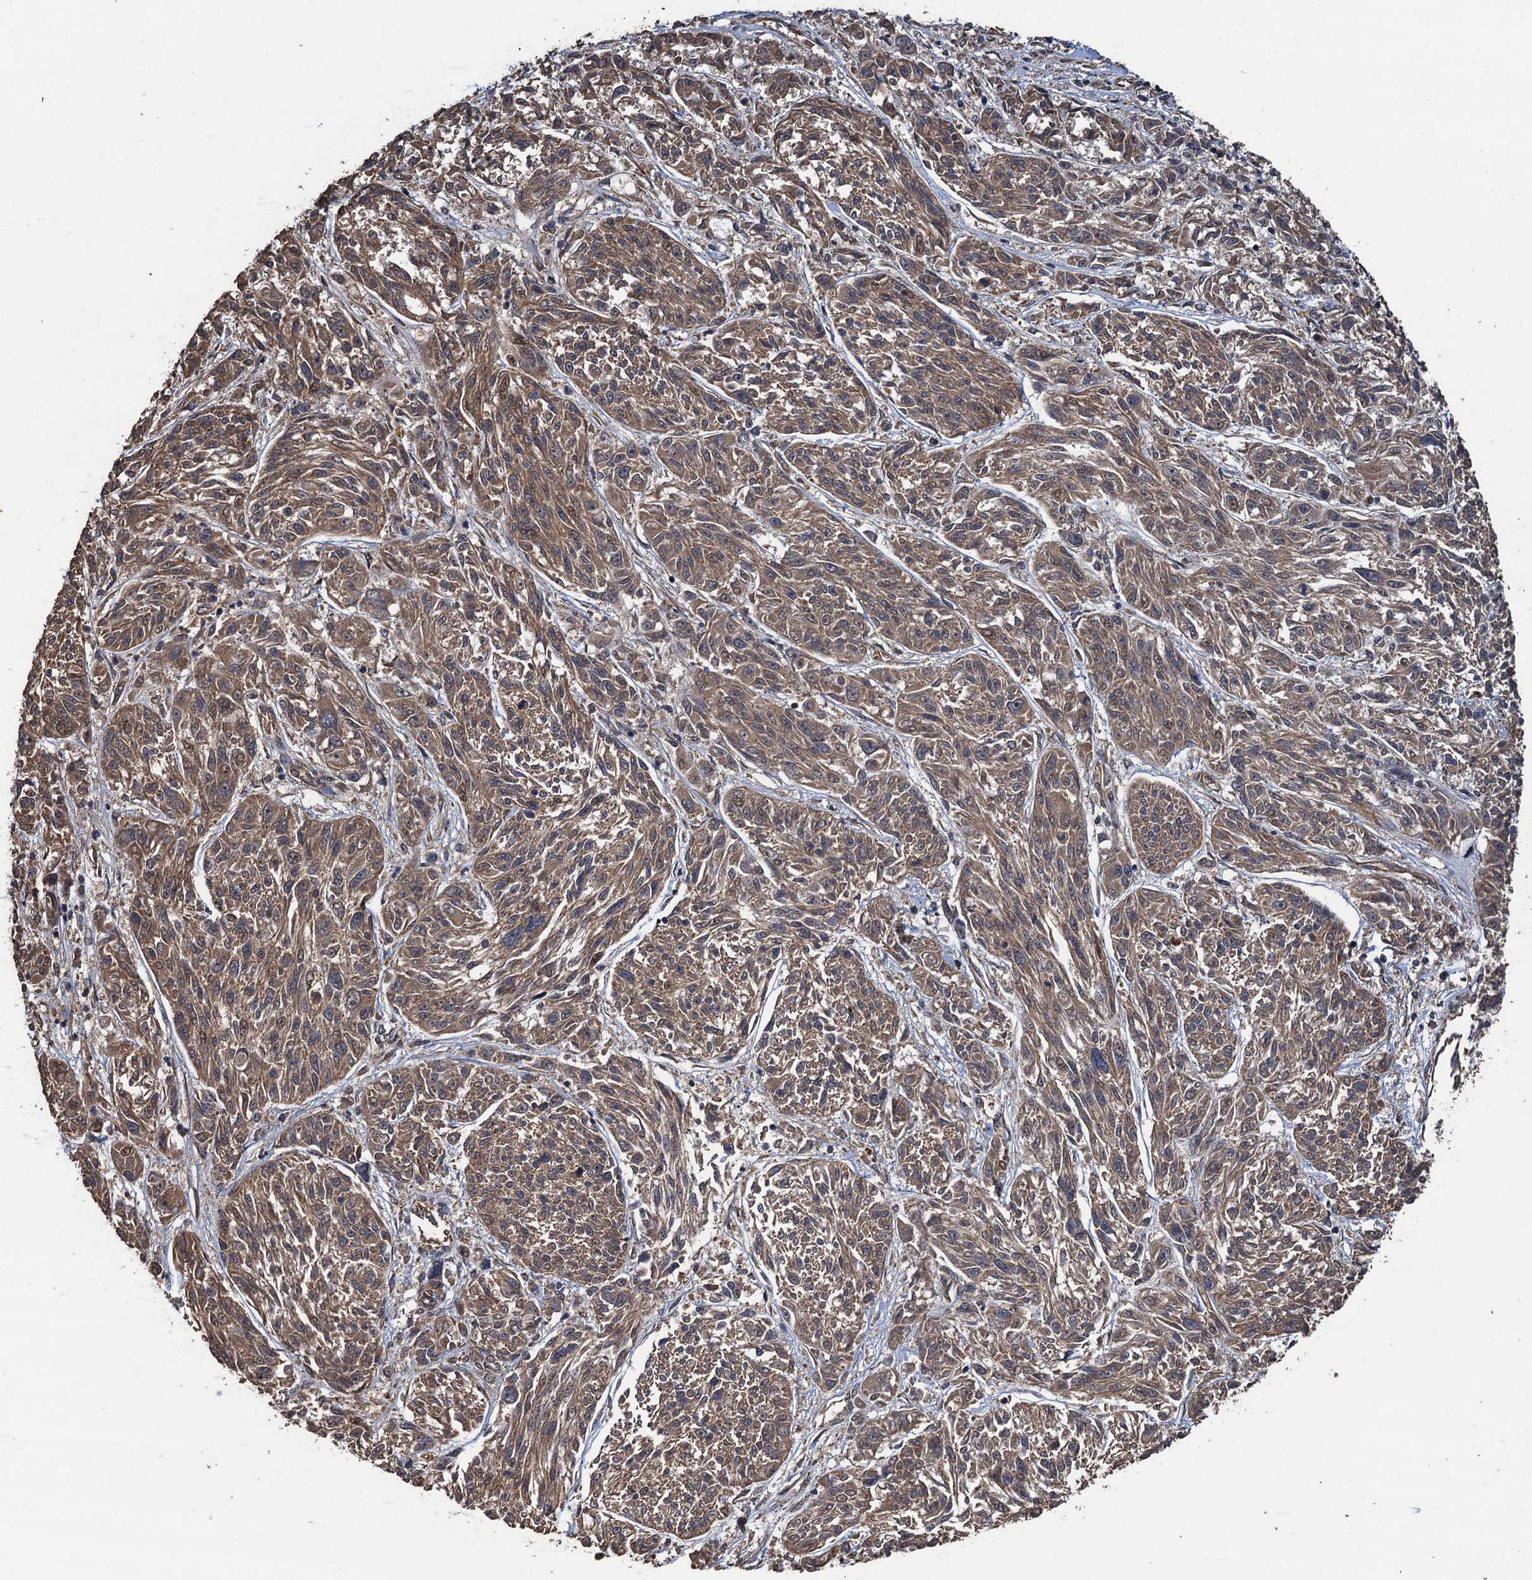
{"staining": {"intensity": "weak", "quantity": ">75%", "location": "cytoplasmic/membranous"}, "tissue": "melanoma", "cell_type": "Tumor cells", "image_type": "cancer", "snomed": [{"axis": "morphology", "description": "Malignant melanoma, NOS"}, {"axis": "topography", "description": "Skin"}], "caption": "Immunohistochemistry staining of malignant melanoma, which shows low levels of weak cytoplasmic/membranous staining in about >75% of tumor cells indicating weak cytoplasmic/membranous protein positivity. The staining was performed using DAB (brown) for protein detection and nuclei were counterstained in hematoxylin (blue).", "gene": "TMEM39B", "patient": {"sex": "male", "age": 53}}